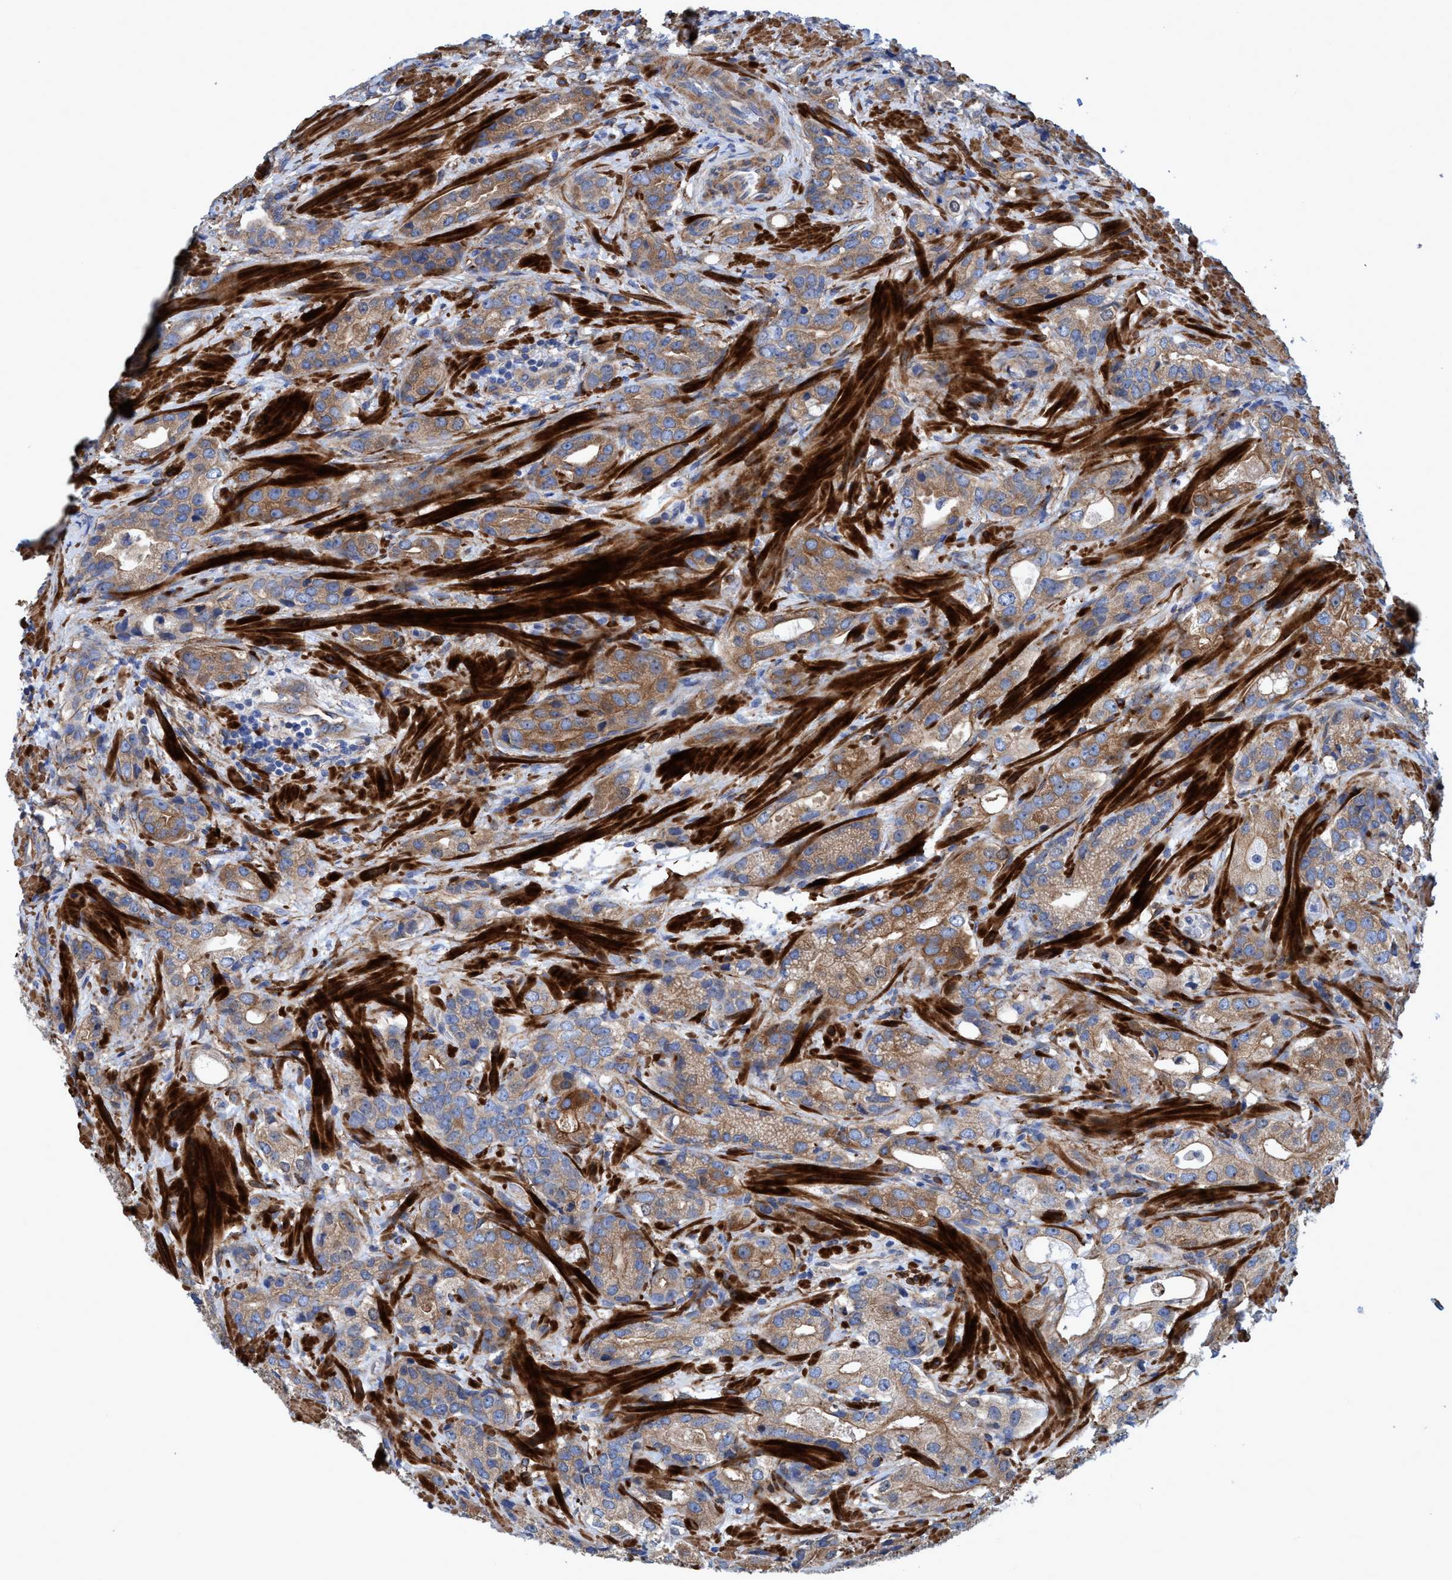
{"staining": {"intensity": "moderate", "quantity": ">75%", "location": "cytoplasmic/membranous"}, "tissue": "prostate cancer", "cell_type": "Tumor cells", "image_type": "cancer", "snomed": [{"axis": "morphology", "description": "Adenocarcinoma, High grade"}, {"axis": "topography", "description": "Prostate"}], "caption": "This micrograph shows IHC staining of human prostate cancer (adenocarcinoma (high-grade)), with medium moderate cytoplasmic/membranous staining in approximately >75% of tumor cells.", "gene": "GULP1", "patient": {"sex": "male", "age": 63}}